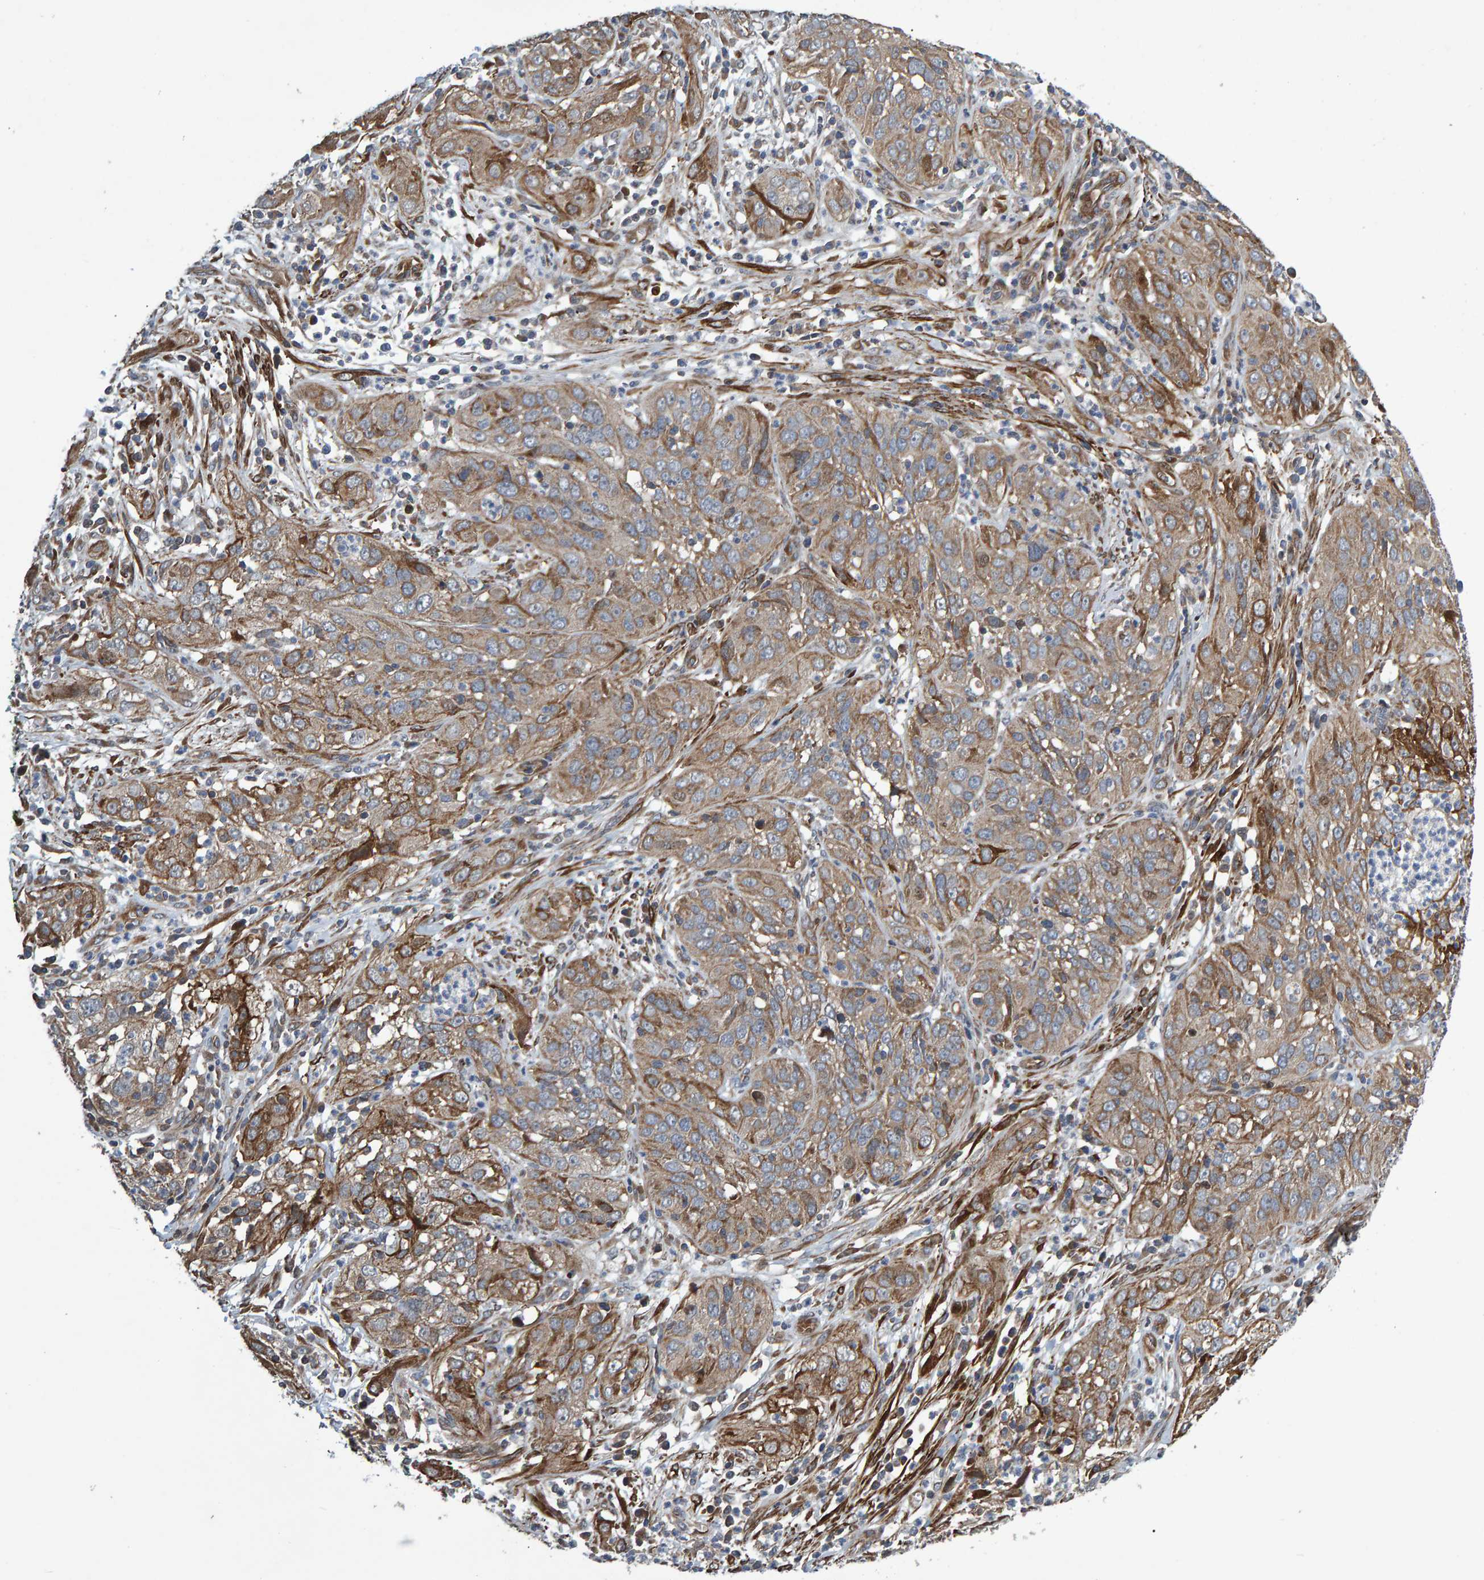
{"staining": {"intensity": "moderate", "quantity": ">75%", "location": "cytoplasmic/membranous"}, "tissue": "cervical cancer", "cell_type": "Tumor cells", "image_type": "cancer", "snomed": [{"axis": "morphology", "description": "Squamous cell carcinoma, NOS"}, {"axis": "topography", "description": "Cervix"}], "caption": "Tumor cells exhibit medium levels of moderate cytoplasmic/membranous staining in approximately >75% of cells in human cervical cancer (squamous cell carcinoma).", "gene": "SLIT2", "patient": {"sex": "female", "age": 32}}